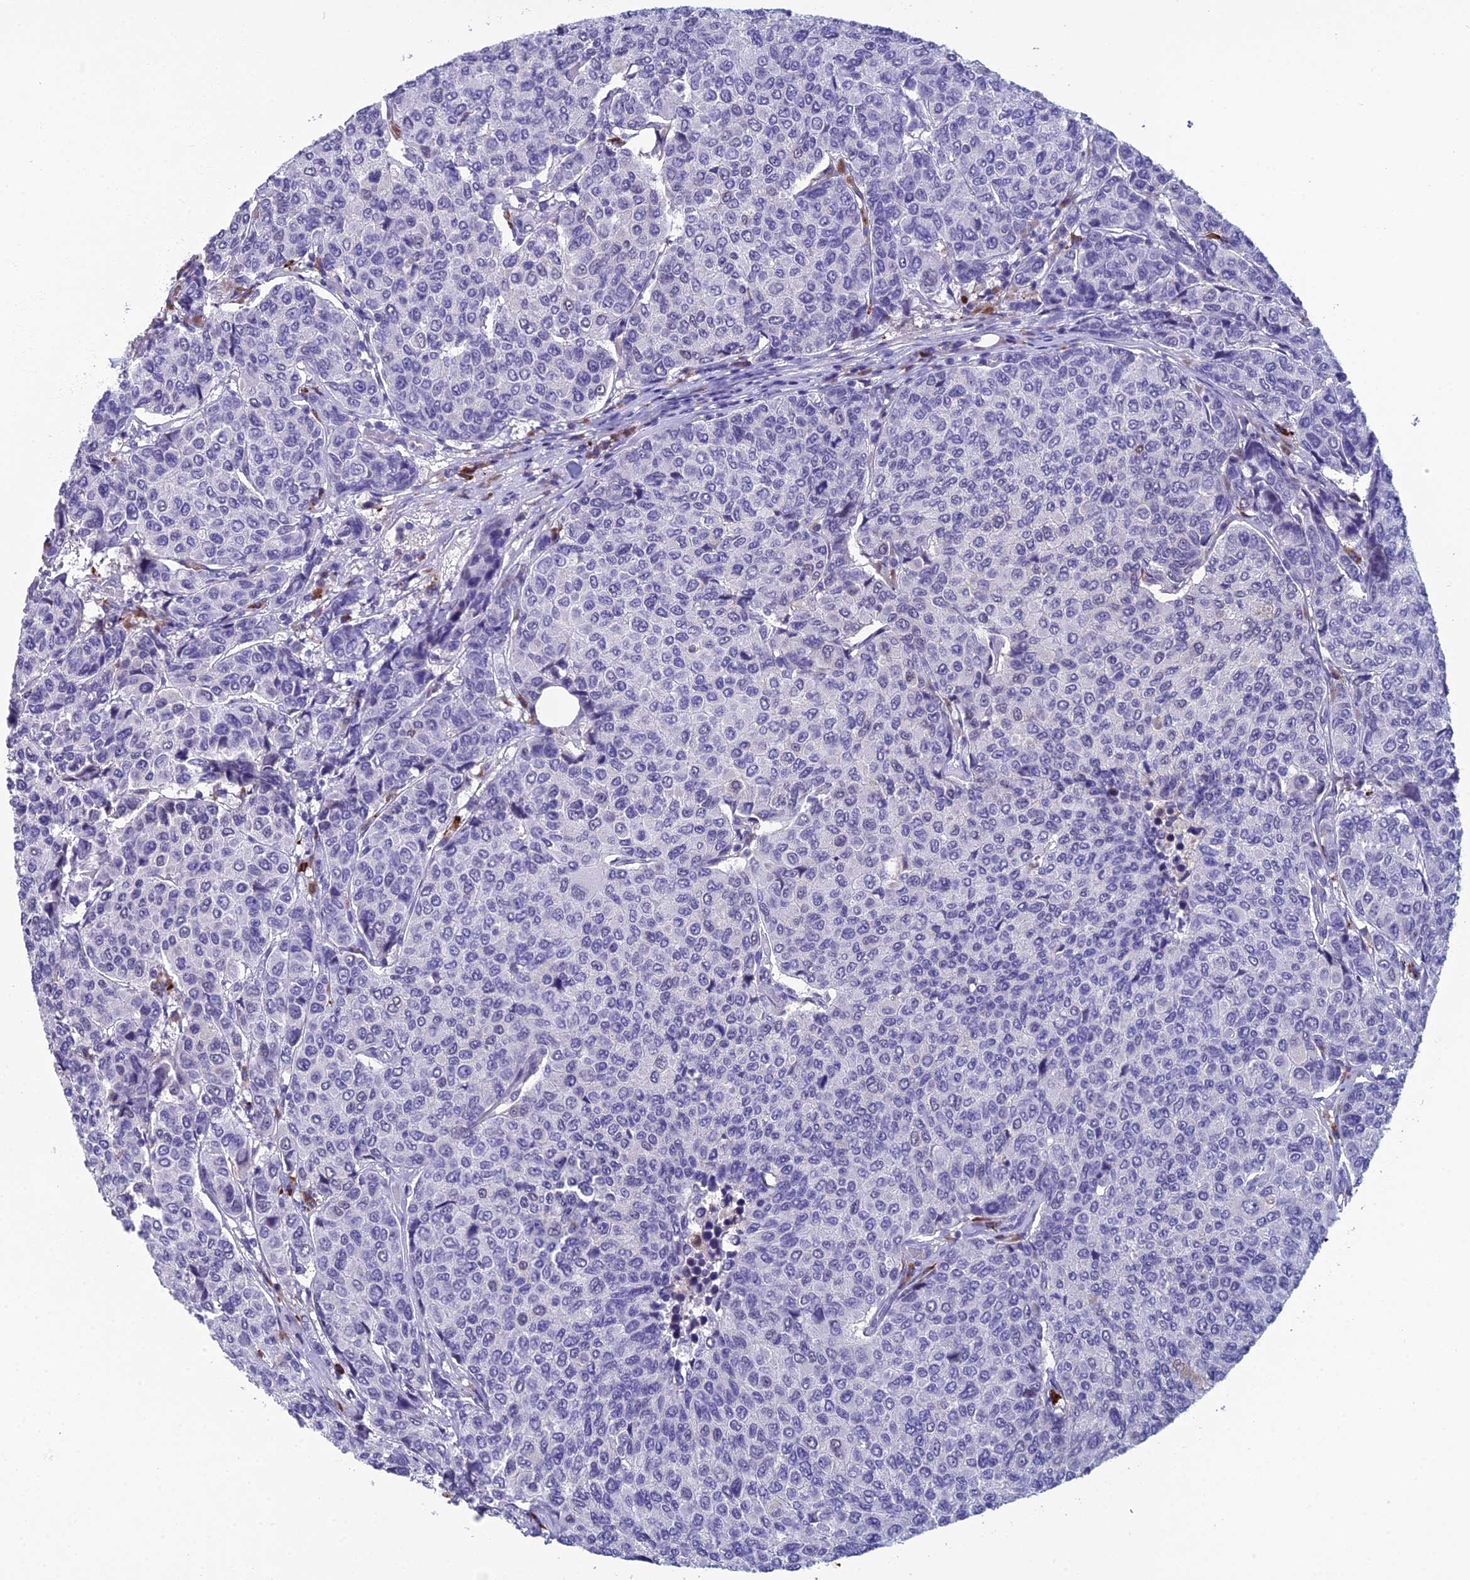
{"staining": {"intensity": "negative", "quantity": "none", "location": "none"}, "tissue": "breast cancer", "cell_type": "Tumor cells", "image_type": "cancer", "snomed": [{"axis": "morphology", "description": "Duct carcinoma"}, {"axis": "topography", "description": "Breast"}], "caption": "Immunohistochemistry histopathology image of neoplastic tissue: breast cancer (invasive ductal carcinoma) stained with DAB shows no significant protein positivity in tumor cells.", "gene": "CRB2", "patient": {"sex": "female", "age": 55}}